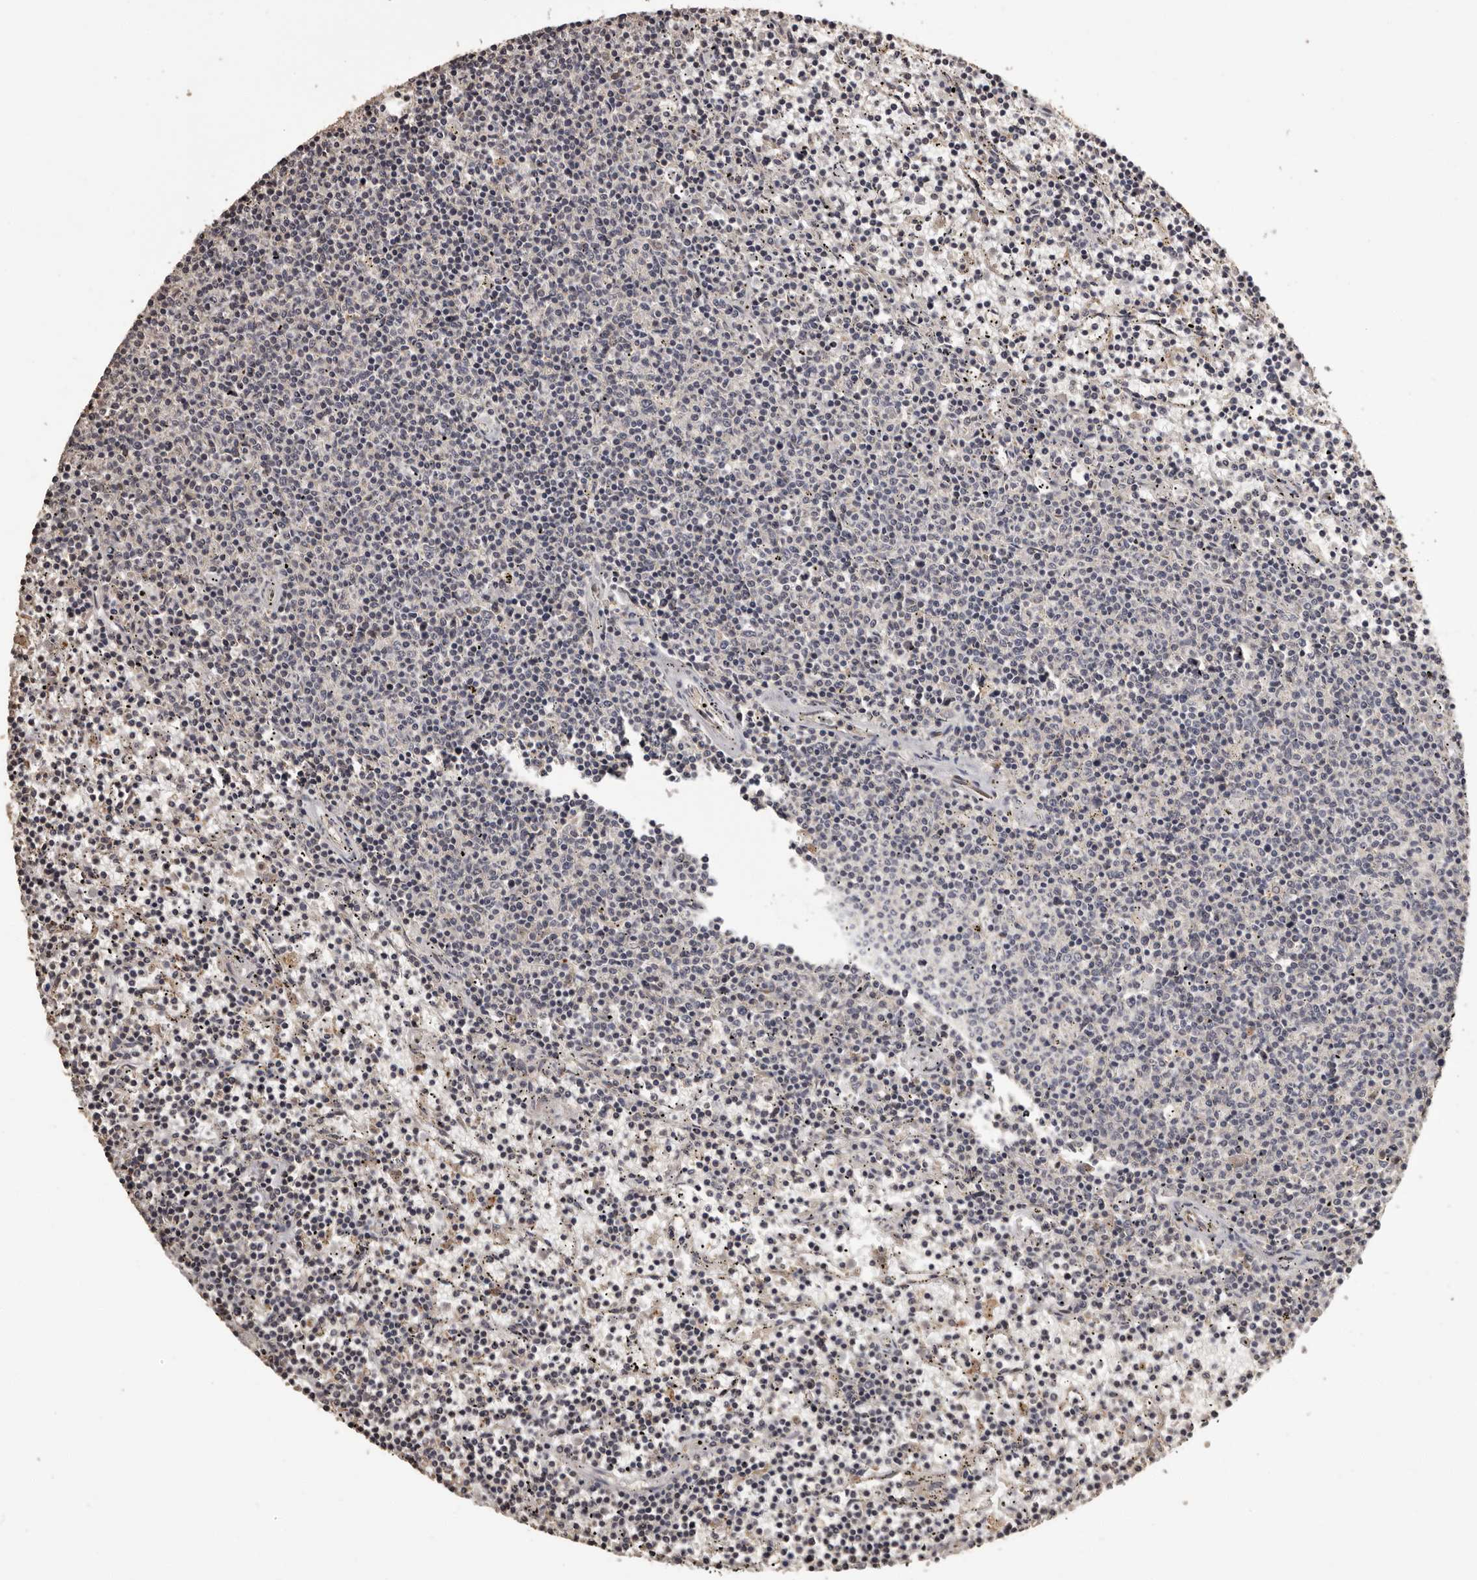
{"staining": {"intensity": "negative", "quantity": "none", "location": "none"}, "tissue": "lymphoma", "cell_type": "Tumor cells", "image_type": "cancer", "snomed": [{"axis": "morphology", "description": "Malignant lymphoma, non-Hodgkin's type, Low grade"}, {"axis": "topography", "description": "Spleen"}], "caption": "Immunohistochemical staining of human lymphoma shows no significant expression in tumor cells.", "gene": "MGAT5", "patient": {"sex": "female", "age": 50}}